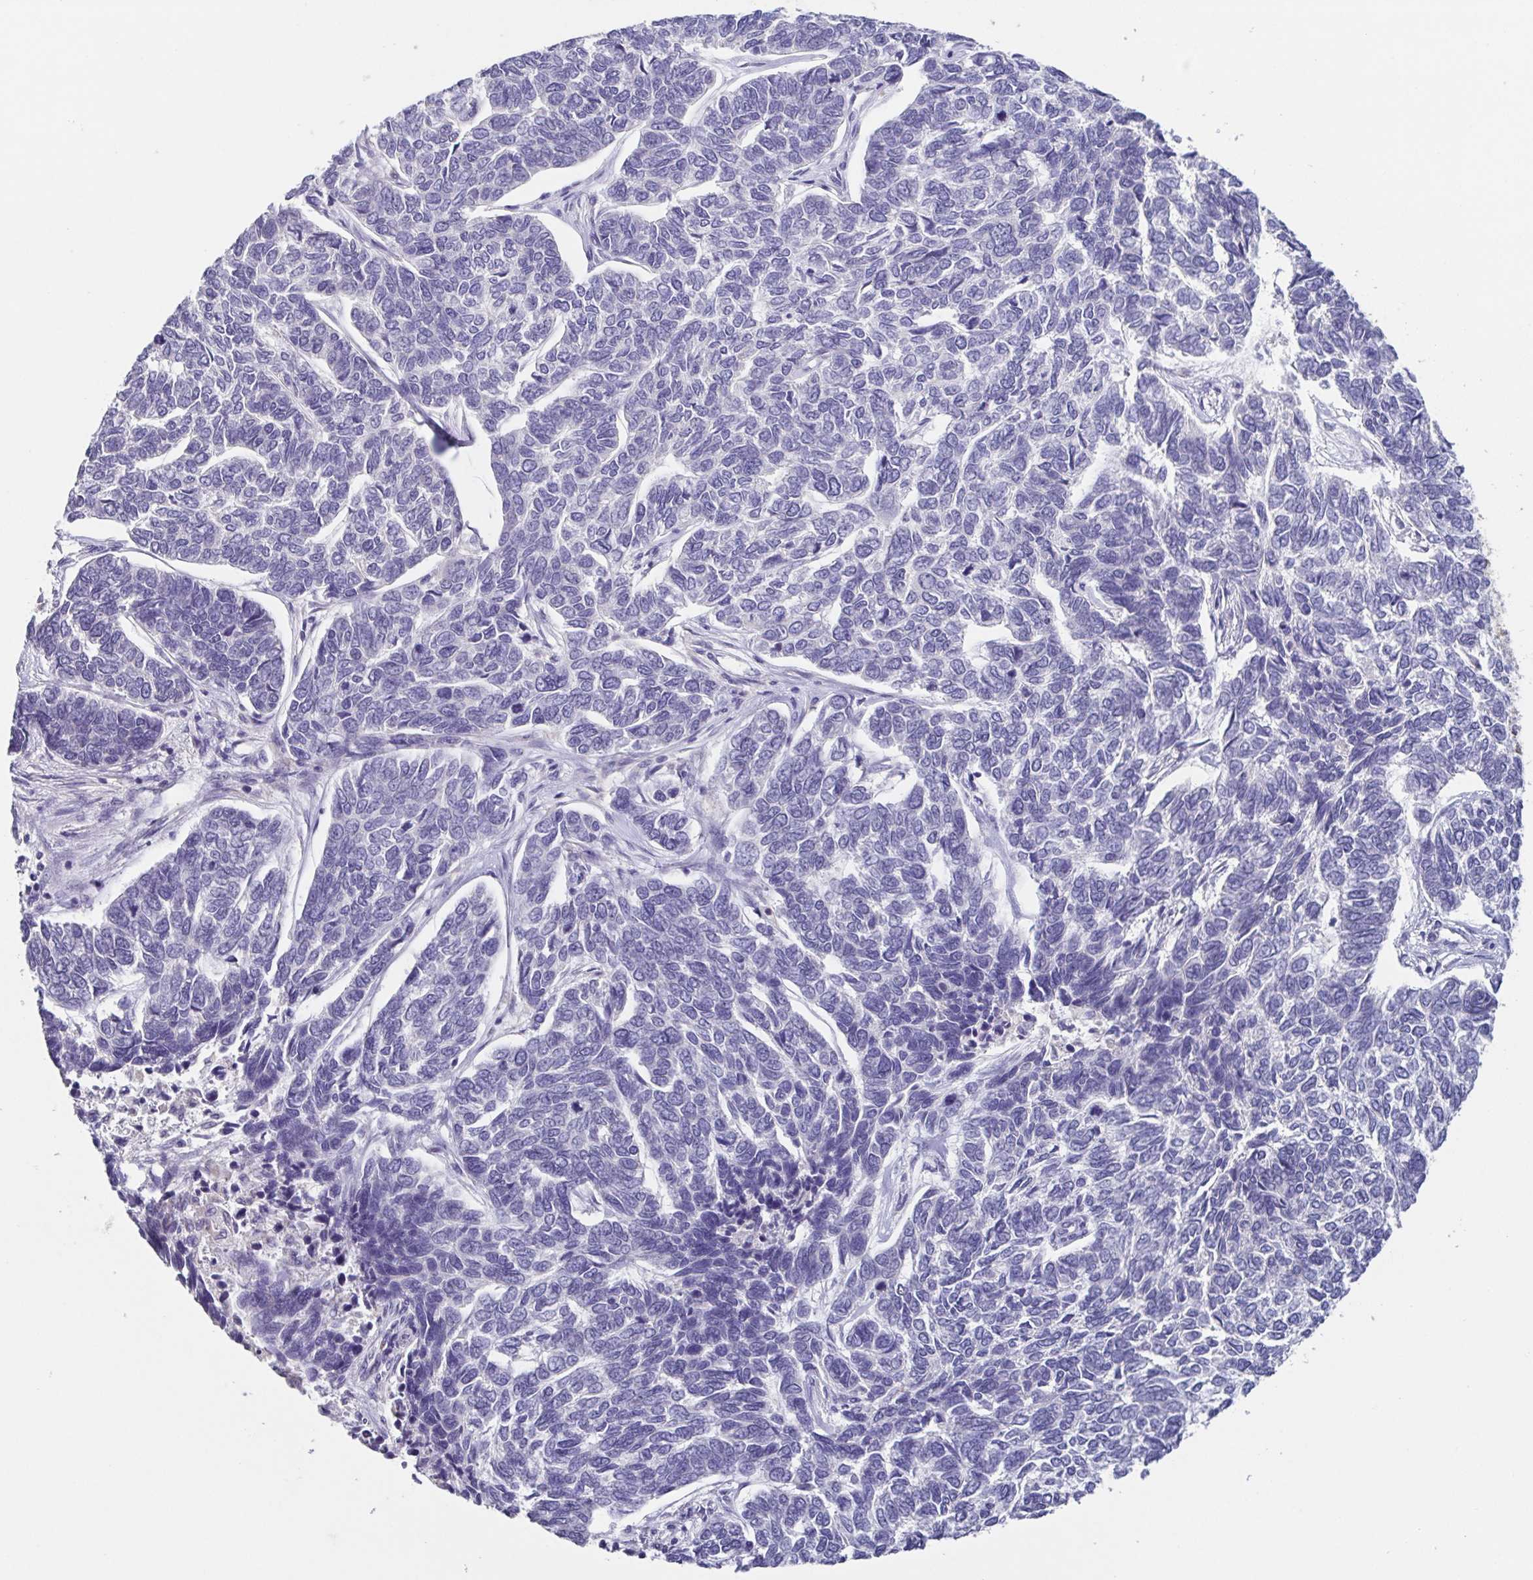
{"staining": {"intensity": "negative", "quantity": "none", "location": "none"}, "tissue": "skin cancer", "cell_type": "Tumor cells", "image_type": "cancer", "snomed": [{"axis": "morphology", "description": "Basal cell carcinoma"}, {"axis": "topography", "description": "Skin"}], "caption": "Tumor cells show no significant protein positivity in basal cell carcinoma (skin). (DAB (3,3'-diaminobenzidine) IHC visualized using brightfield microscopy, high magnification).", "gene": "RDH11", "patient": {"sex": "female", "age": 65}}